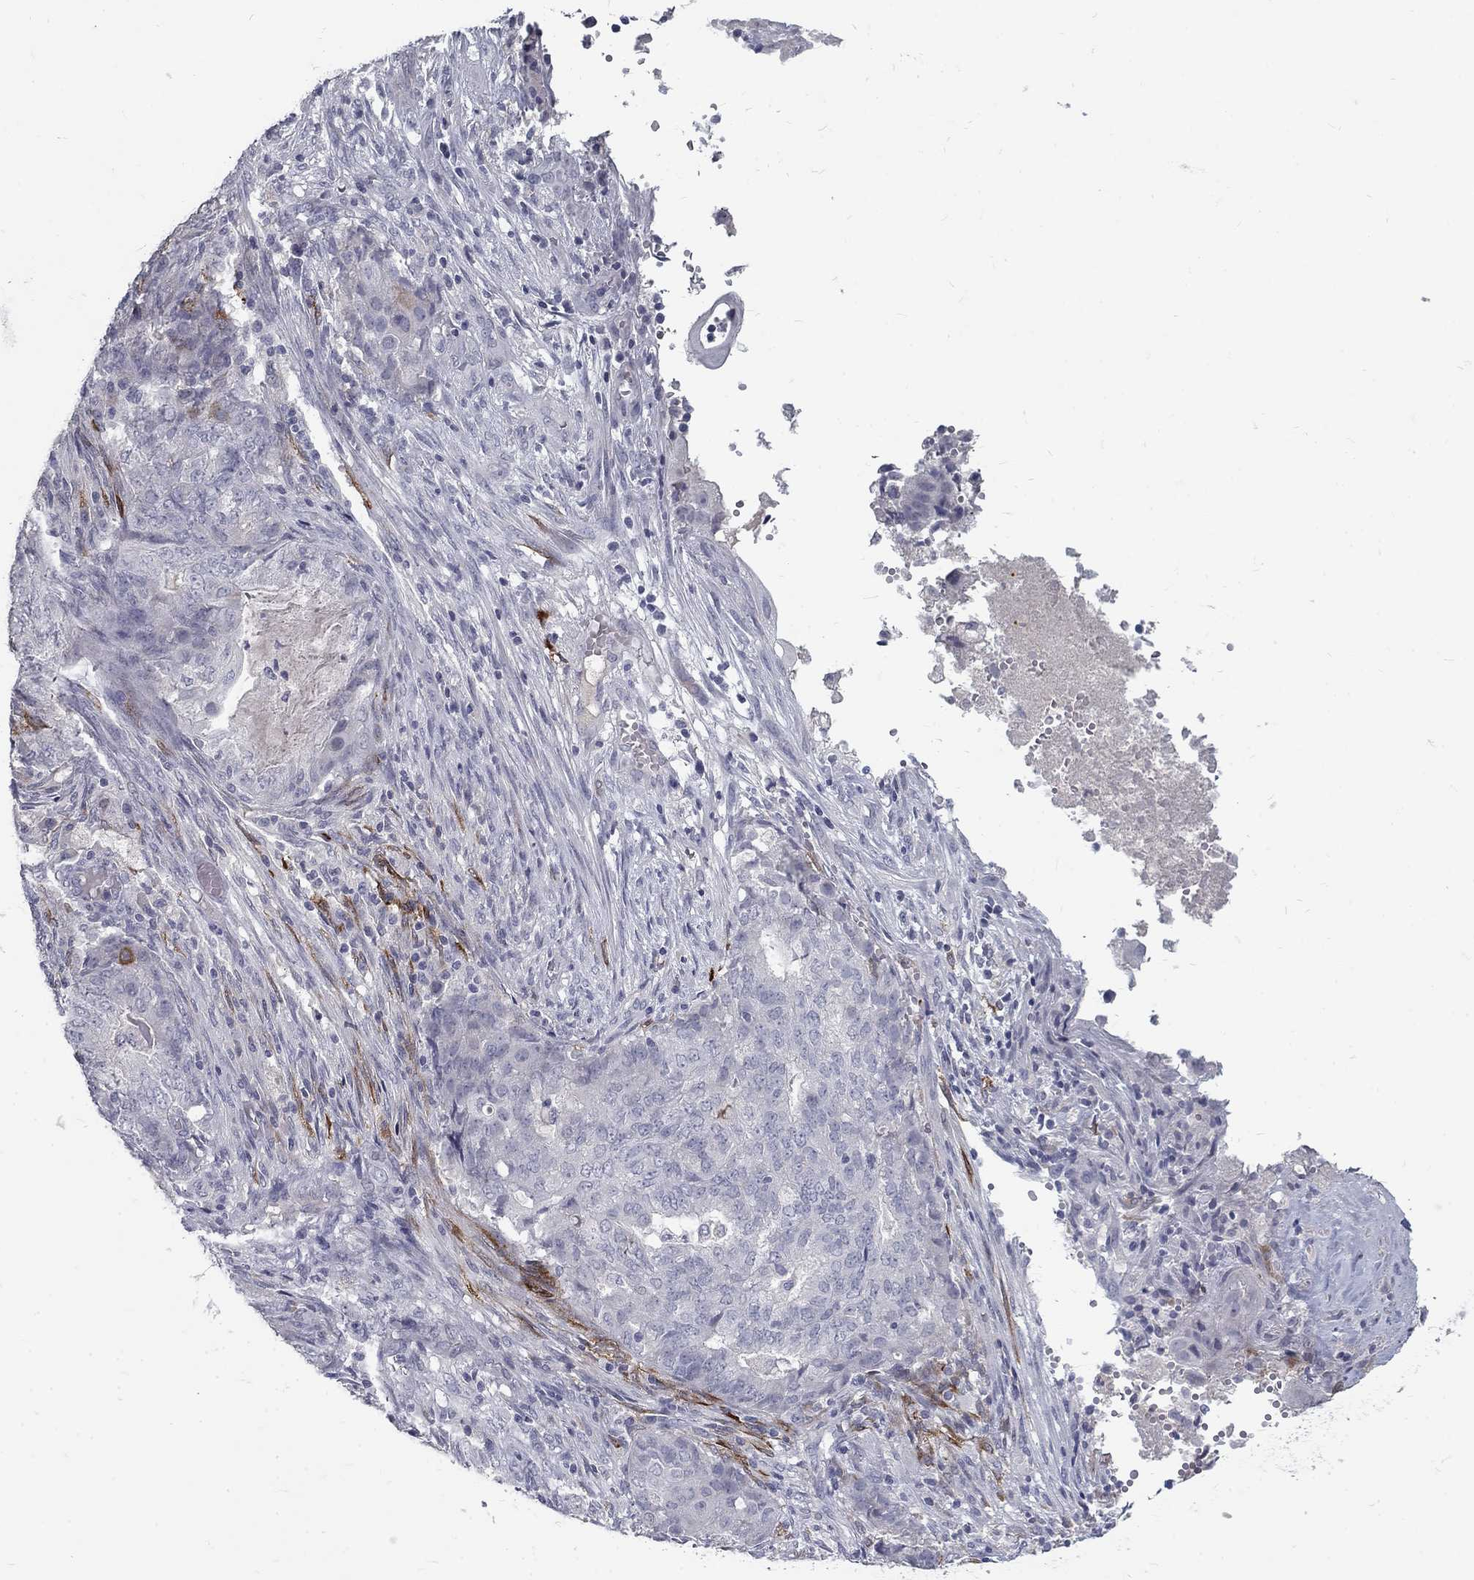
{"staining": {"intensity": "negative", "quantity": "none", "location": "none"}, "tissue": "endometrial cancer", "cell_type": "Tumor cells", "image_type": "cancer", "snomed": [{"axis": "morphology", "description": "Adenocarcinoma, NOS"}, {"axis": "topography", "description": "Endometrium"}], "caption": "DAB immunohistochemical staining of human endometrial cancer (adenocarcinoma) reveals no significant expression in tumor cells.", "gene": "NOS1", "patient": {"sex": "female", "age": 62}}